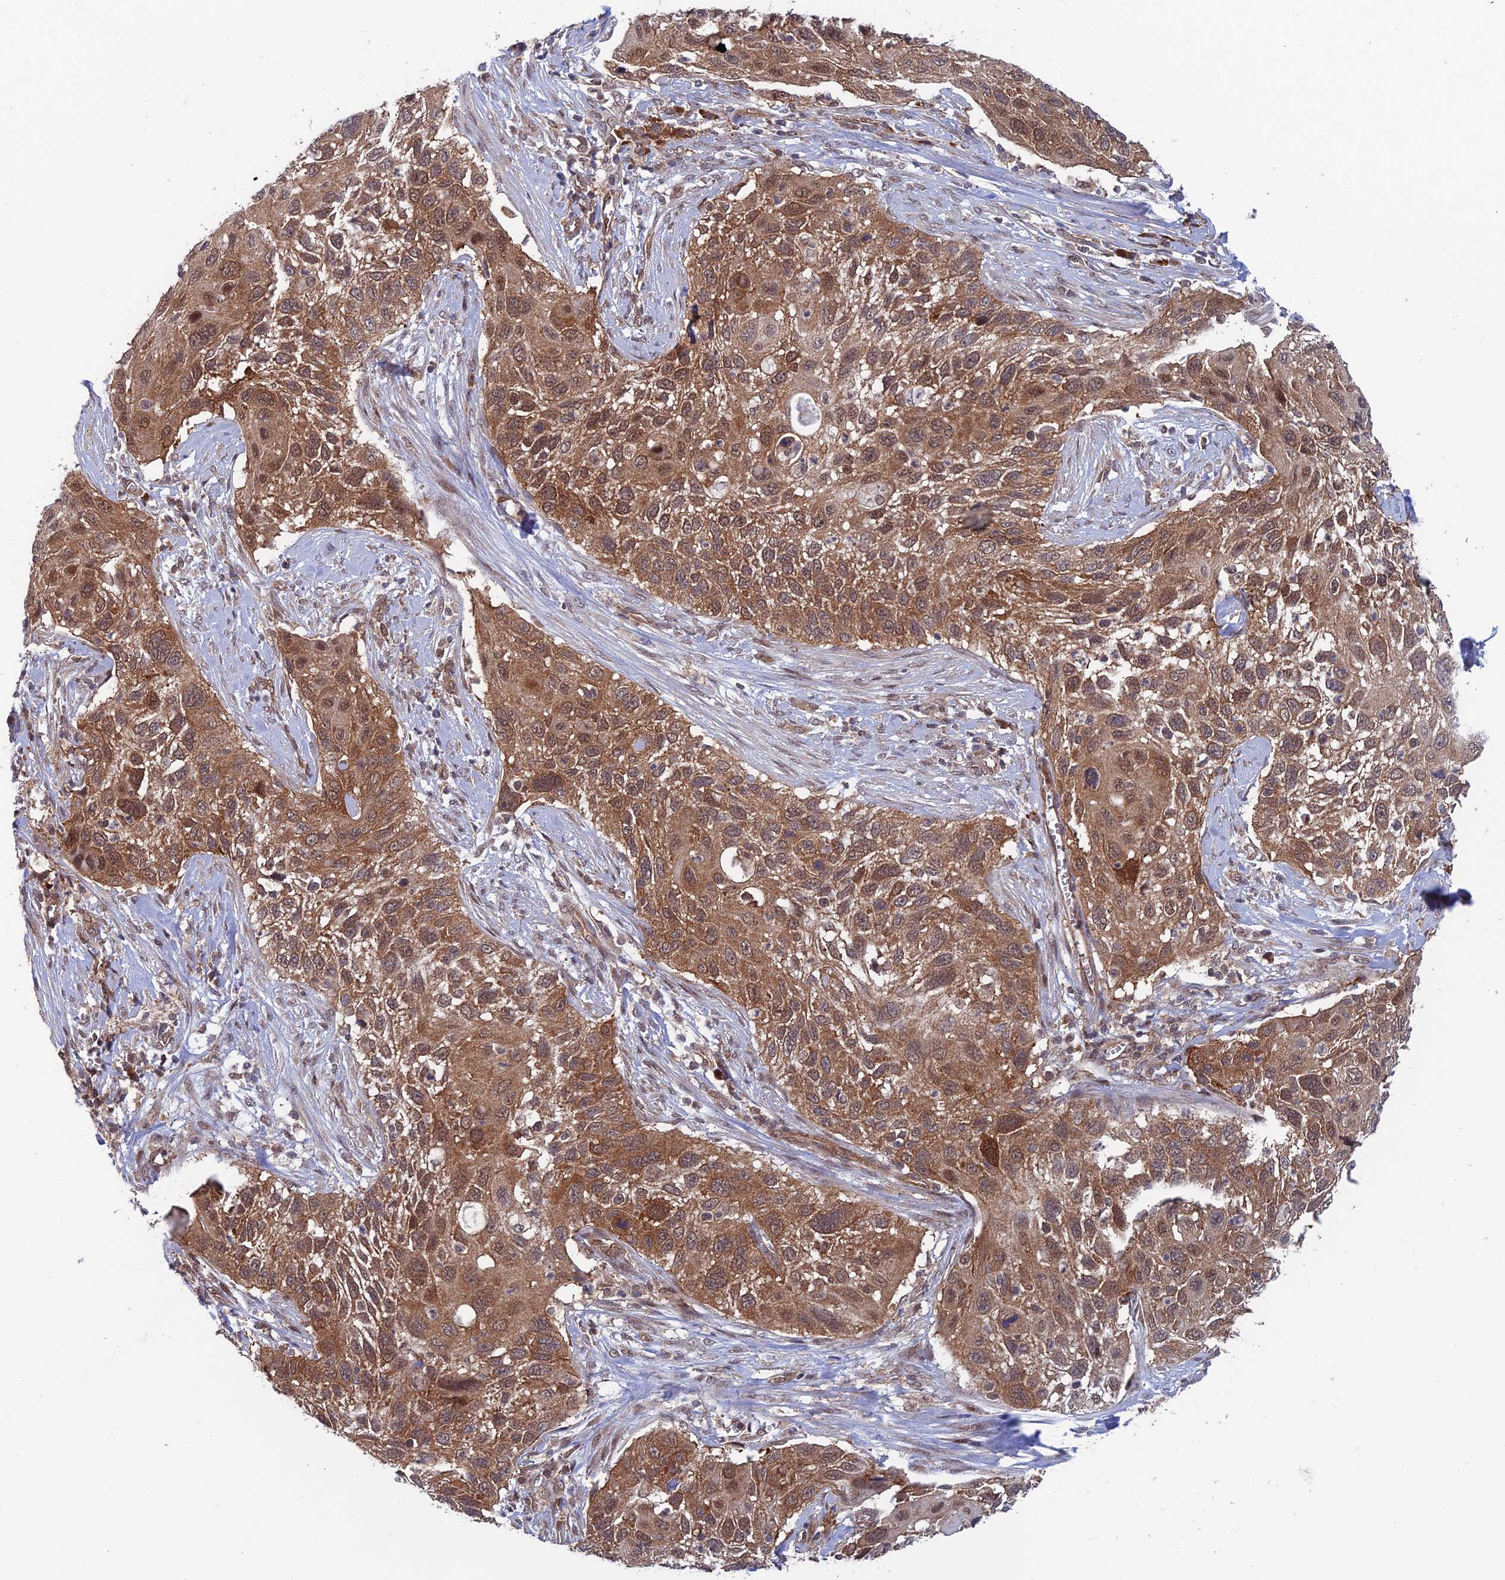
{"staining": {"intensity": "moderate", "quantity": ">75%", "location": "cytoplasmic/membranous,nuclear"}, "tissue": "cervical cancer", "cell_type": "Tumor cells", "image_type": "cancer", "snomed": [{"axis": "morphology", "description": "Squamous cell carcinoma, NOS"}, {"axis": "topography", "description": "Cervix"}], "caption": "The histopathology image displays staining of squamous cell carcinoma (cervical), revealing moderate cytoplasmic/membranous and nuclear protein positivity (brown color) within tumor cells.", "gene": "IGBP1", "patient": {"sex": "female", "age": 70}}